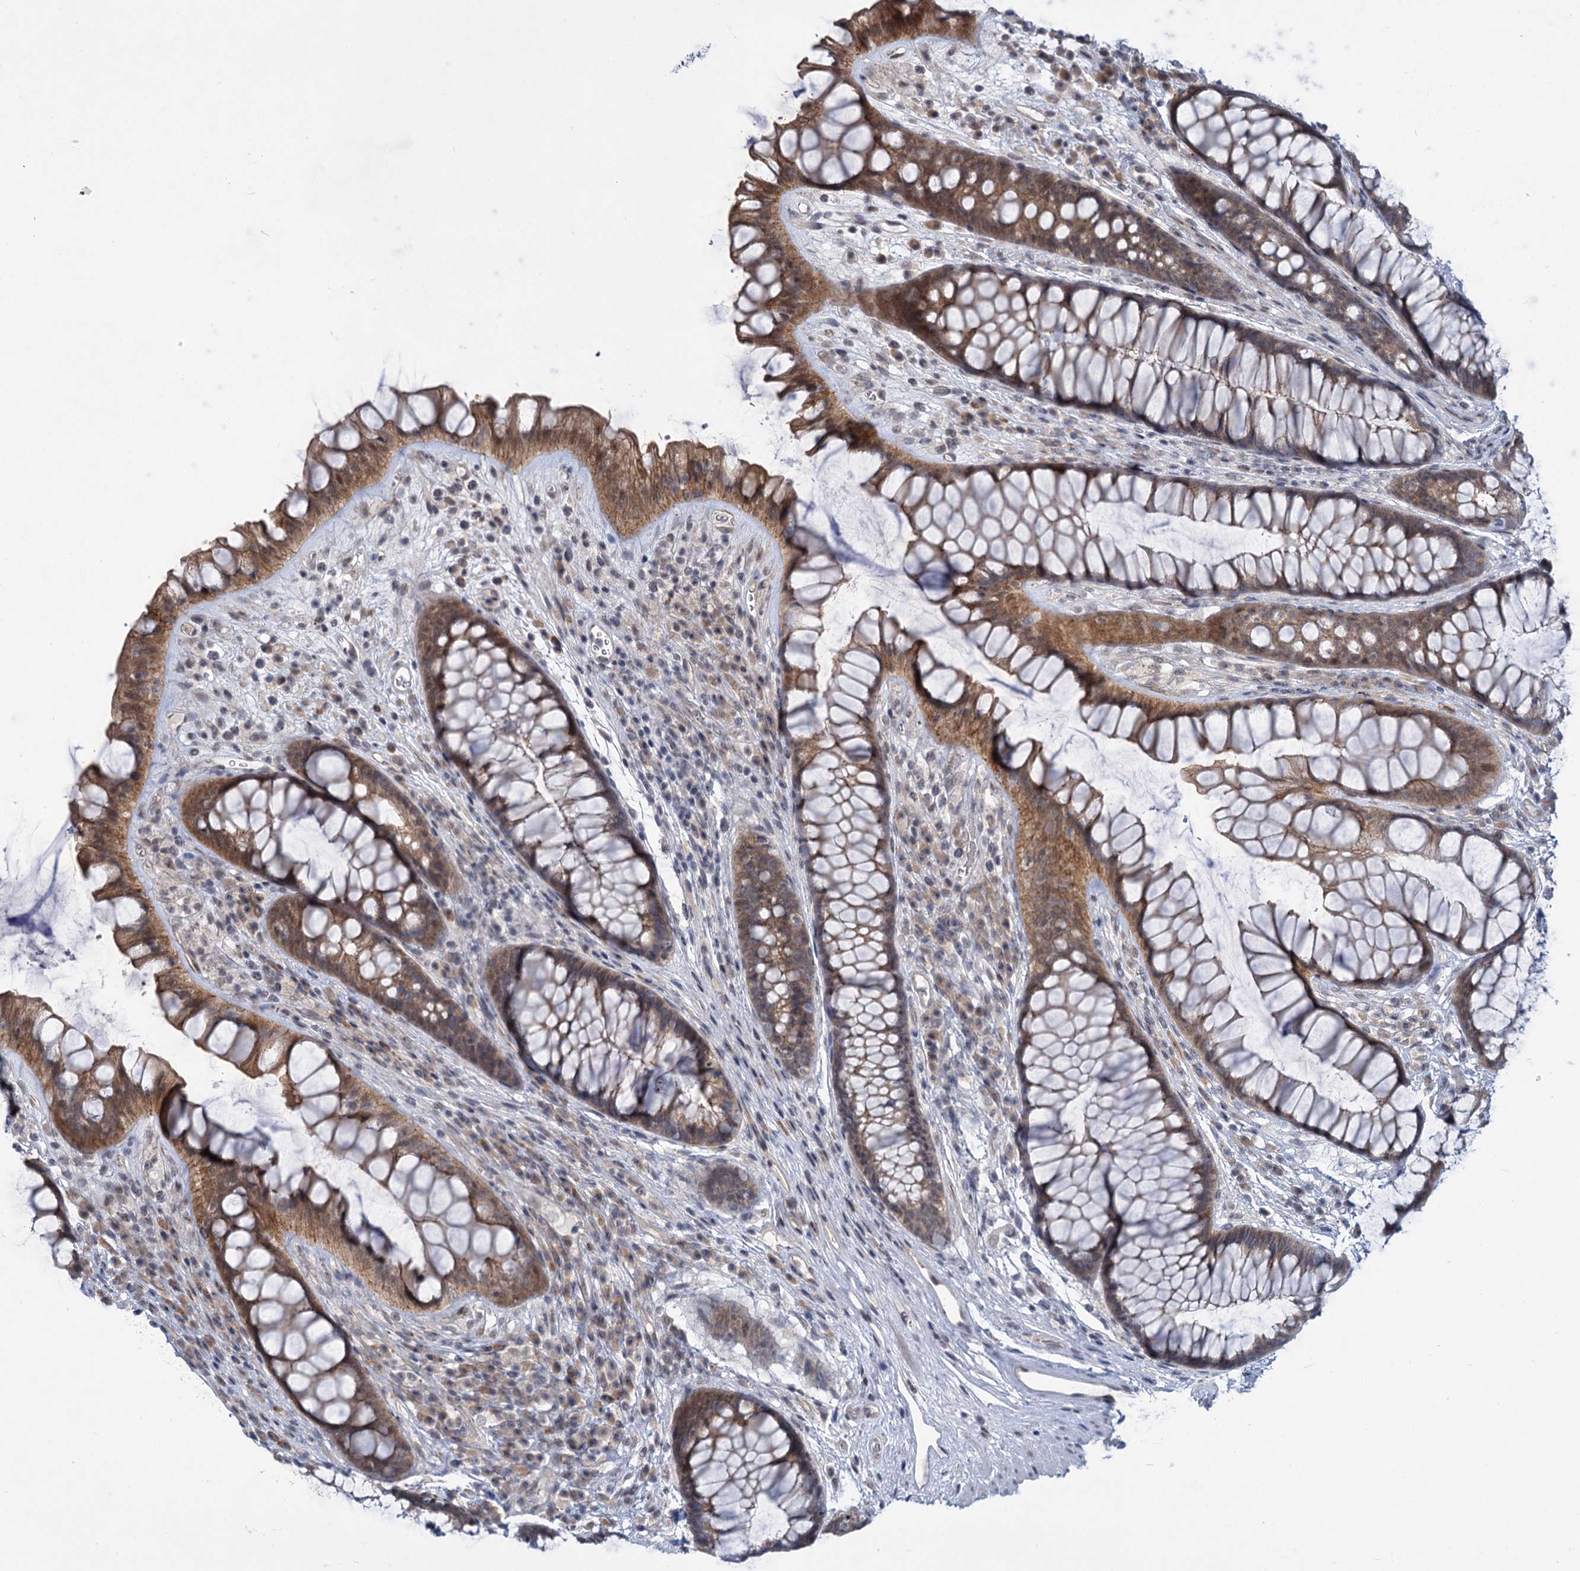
{"staining": {"intensity": "moderate", "quantity": ">75%", "location": "cytoplasmic/membranous,nuclear"}, "tissue": "rectum", "cell_type": "Glandular cells", "image_type": "normal", "snomed": [{"axis": "morphology", "description": "Normal tissue, NOS"}, {"axis": "topography", "description": "Rectum"}], "caption": "Moderate cytoplasmic/membranous,nuclear positivity is present in approximately >75% of glandular cells in unremarkable rectum. (DAB IHC, brown staining for protein, blue staining for nuclei).", "gene": "MBLAC2", "patient": {"sex": "male", "age": 74}}